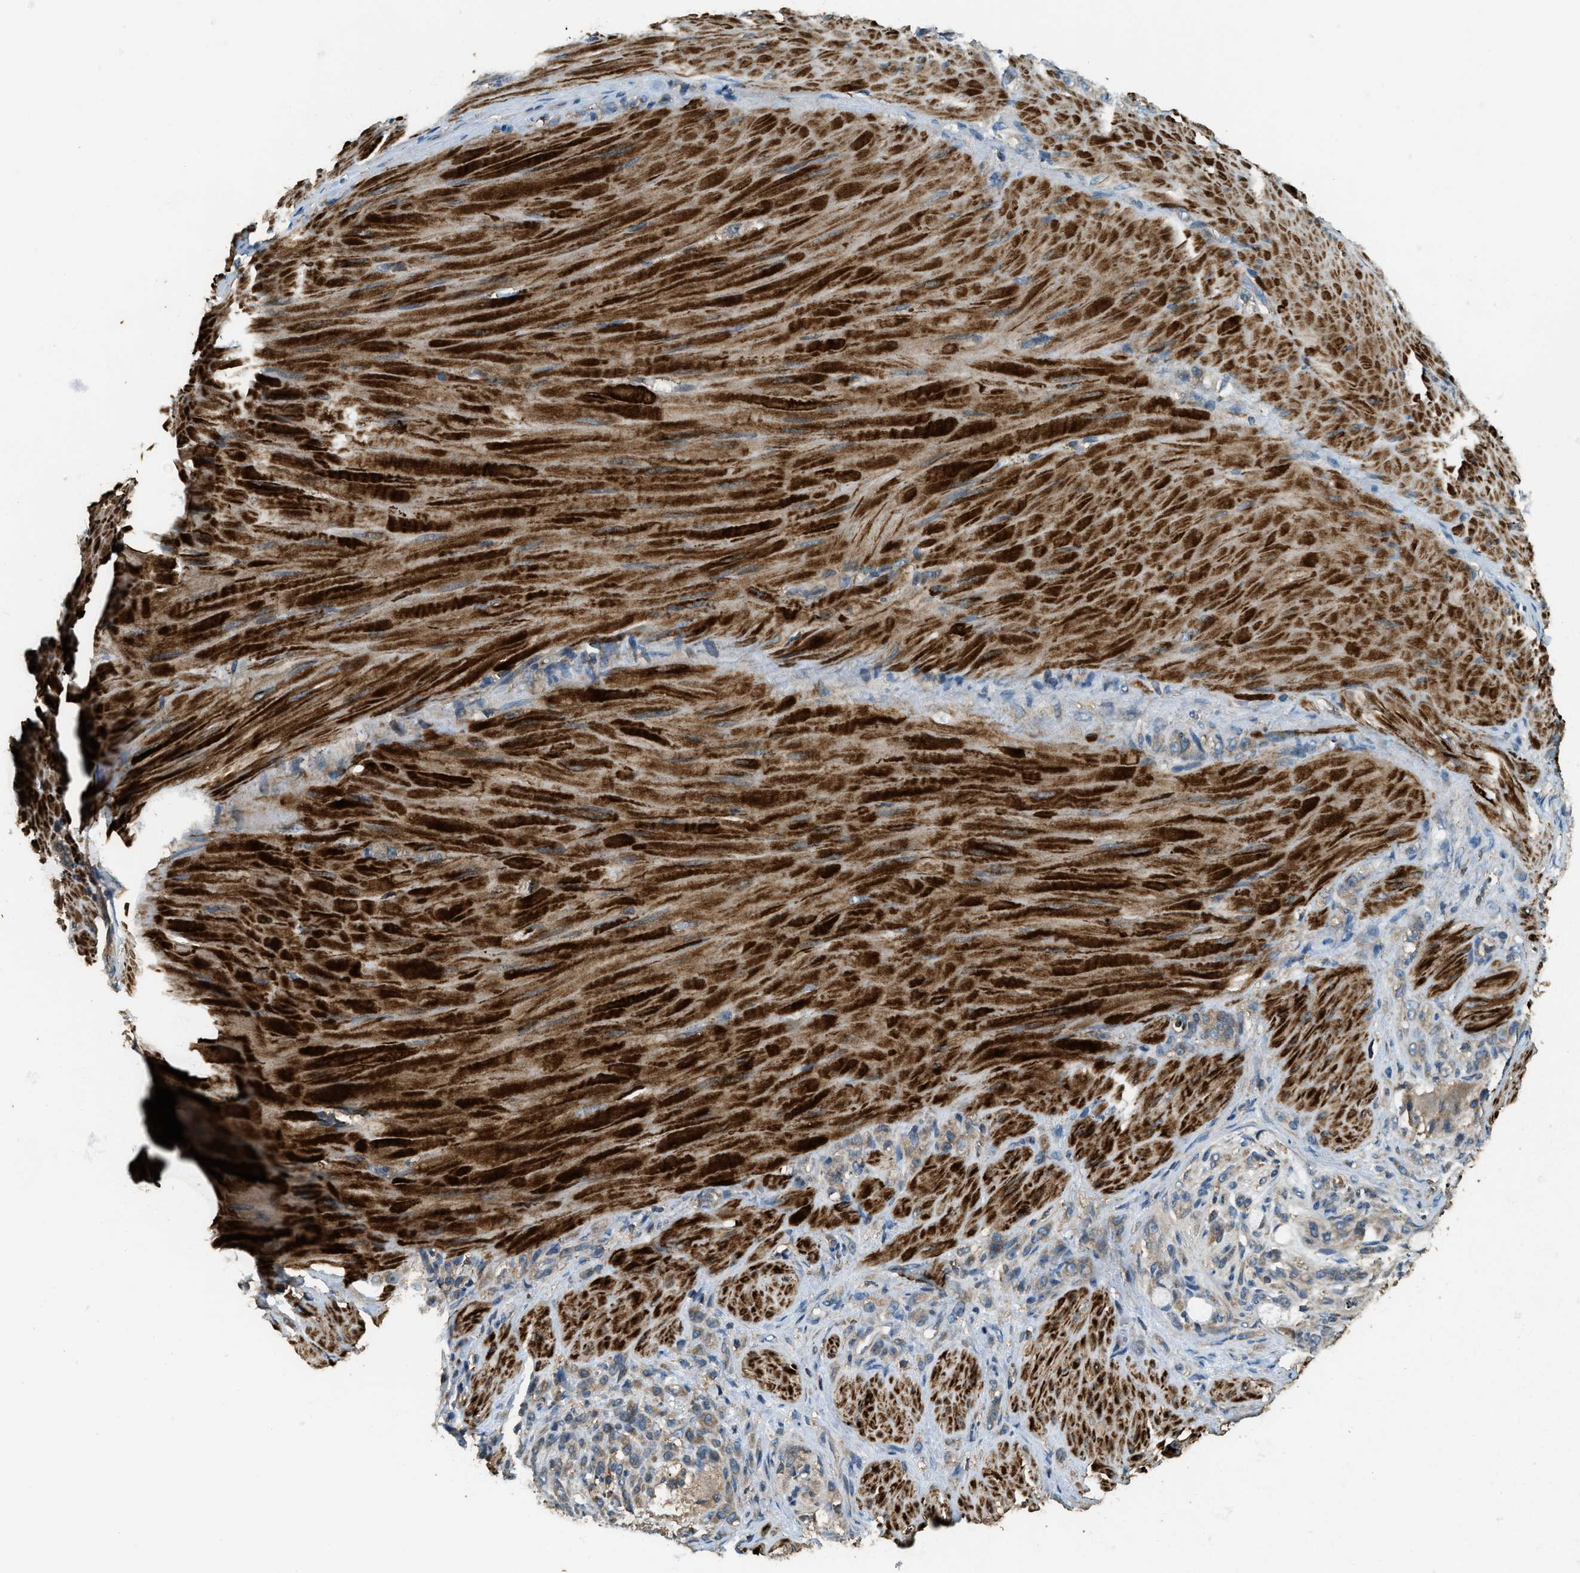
{"staining": {"intensity": "weak", "quantity": ">75%", "location": "cytoplasmic/membranous"}, "tissue": "stomach cancer", "cell_type": "Tumor cells", "image_type": "cancer", "snomed": [{"axis": "morphology", "description": "Normal tissue, NOS"}, {"axis": "morphology", "description": "Adenocarcinoma, NOS"}, {"axis": "topography", "description": "Stomach"}], "caption": "Protein staining of adenocarcinoma (stomach) tissue demonstrates weak cytoplasmic/membranous staining in approximately >75% of tumor cells.", "gene": "ERGIC1", "patient": {"sex": "male", "age": 82}}